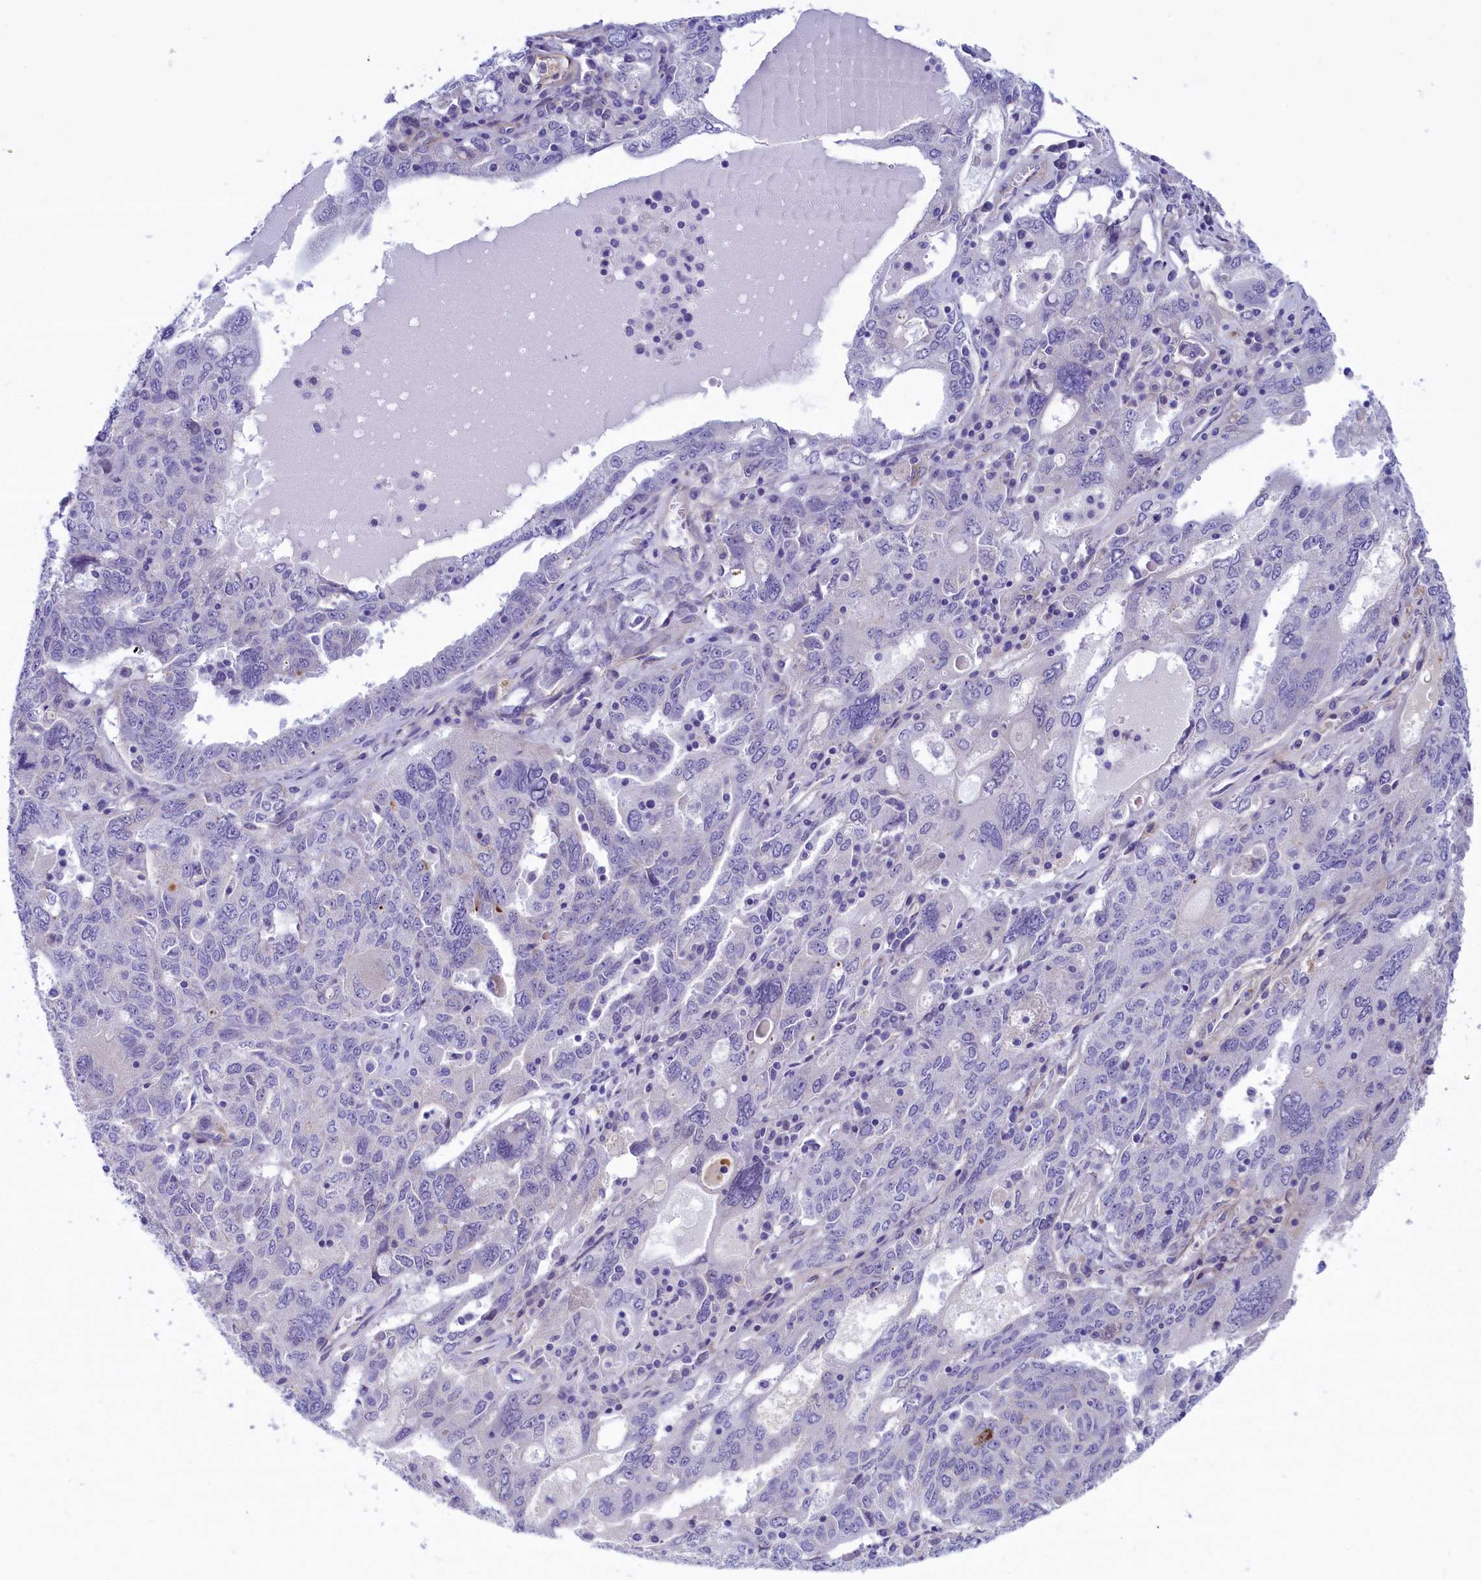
{"staining": {"intensity": "negative", "quantity": "none", "location": "none"}, "tissue": "ovarian cancer", "cell_type": "Tumor cells", "image_type": "cancer", "snomed": [{"axis": "morphology", "description": "Carcinoma, endometroid"}, {"axis": "topography", "description": "Ovary"}], "caption": "A photomicrograph of human ovarian endometroid carcinoma is negative for staining in tumor cells.", "gene": "LOXL1", "patient": {"sex": "female", "age": 62}}